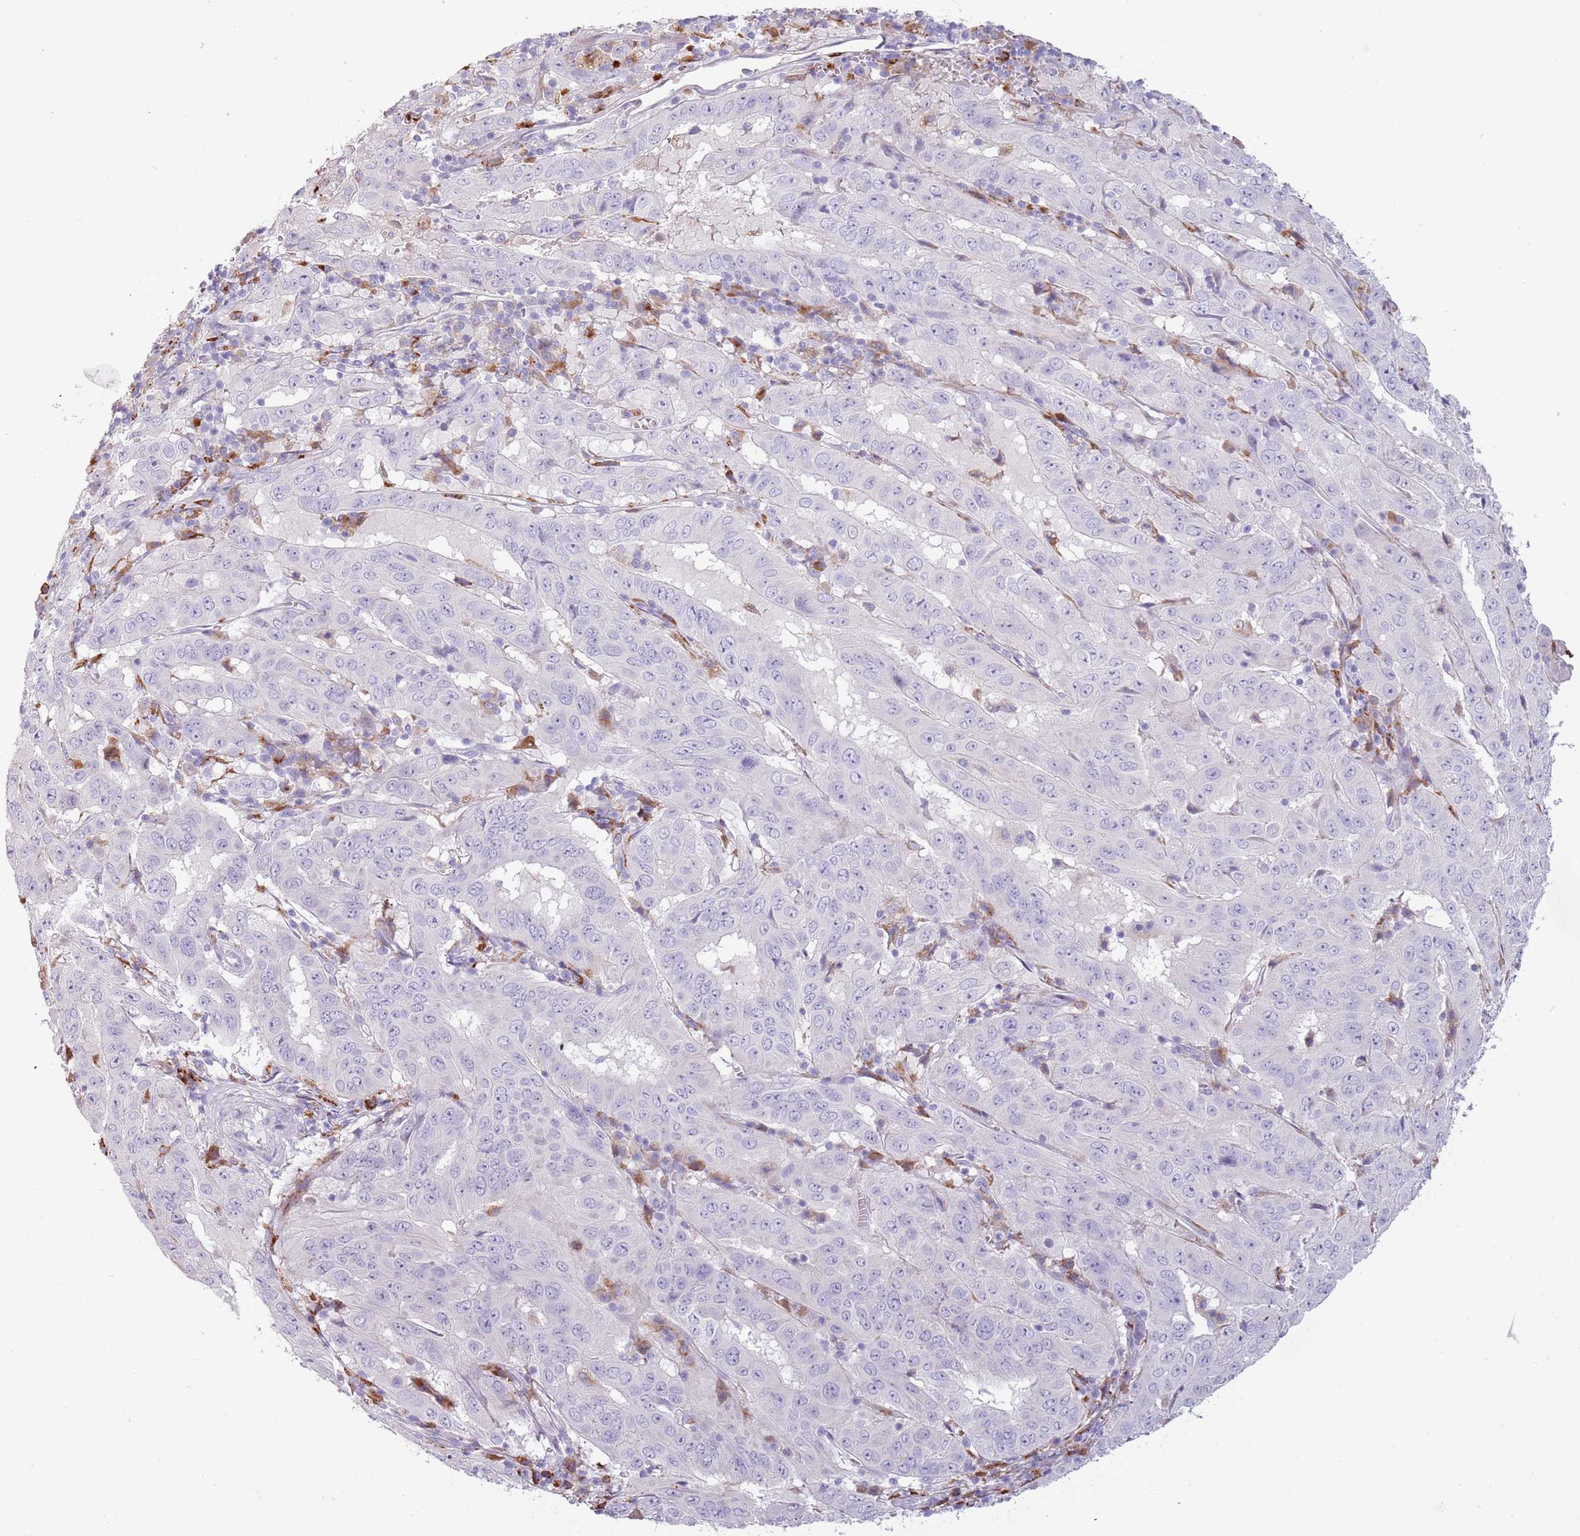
{"staining": {"intensity": "negative", "quantity": "none", "location": "none"}, "tissue": "pancreatic cancer", "cell_type": "Tumor cells", "image_type": "cancer", "snomed": [{"axis": "morphology", "description": "Adenocarcinoma, NOS"}, {"axis": "topography", "description": "Pancreas"}], "caption": "Protein analysis of pancreatic cancer shows no significant expression in tumor cells.", "gene": "NWD2", "patient": {"sex": "male", "age": 63}}